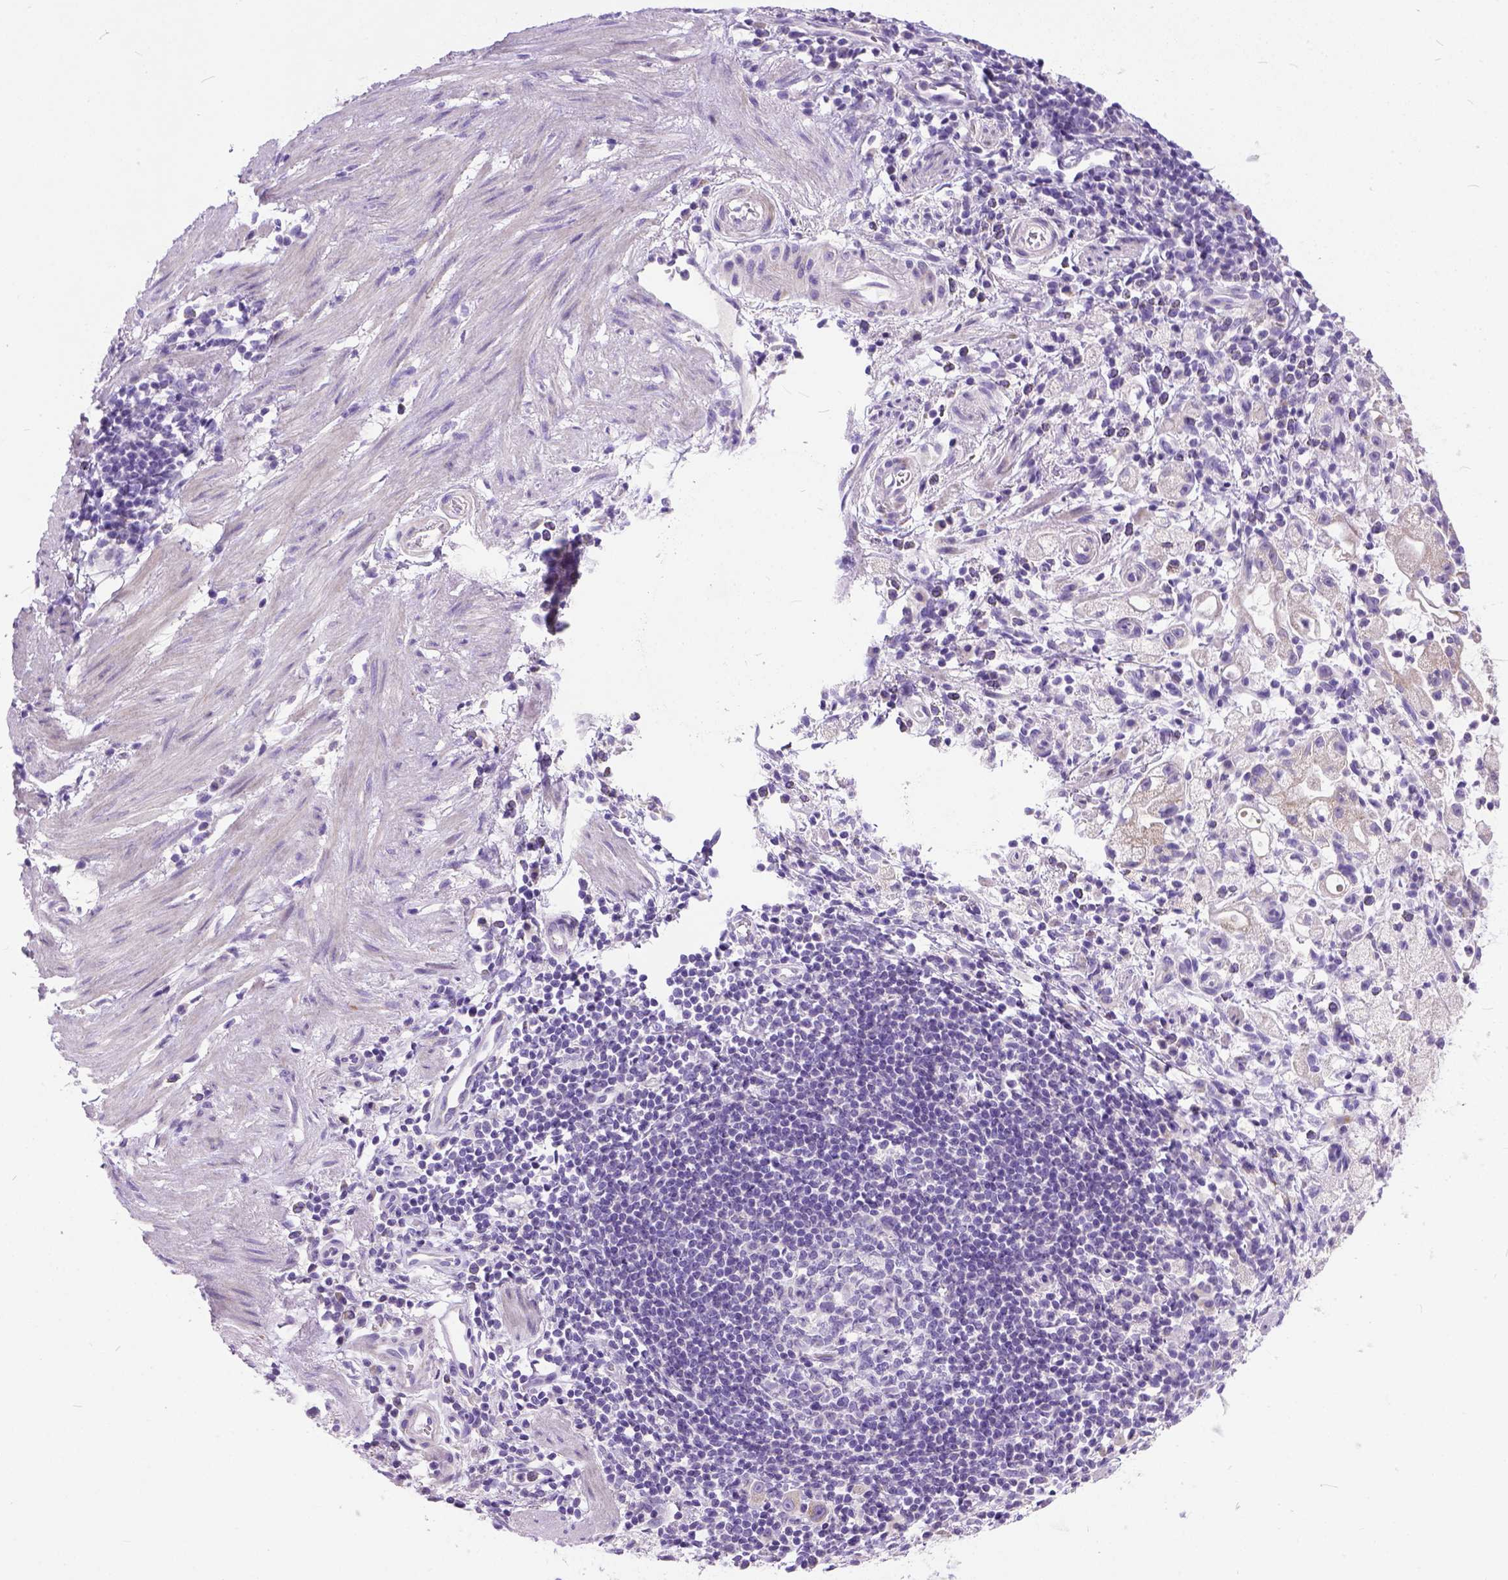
{"staining": {"intensity": "negative", "quantity": "none", "location": "none"}, "tissue": "stomach cancer", "cell_type": "Tumor cells", "image_type": "cancer", "snomed": [{"axis": "morphology", "description": "Adenocarcinoma, NOS"}, {"axis": "topography", "description": "Stomach"}], "caption": "DAB (3,3'-diaminobenzidine) immunohistochemical staining of human stomach cancer displays no significant expression in tumor cells.", "gene": "PLK5", "patient": {"sex": "male", "age": 58}}